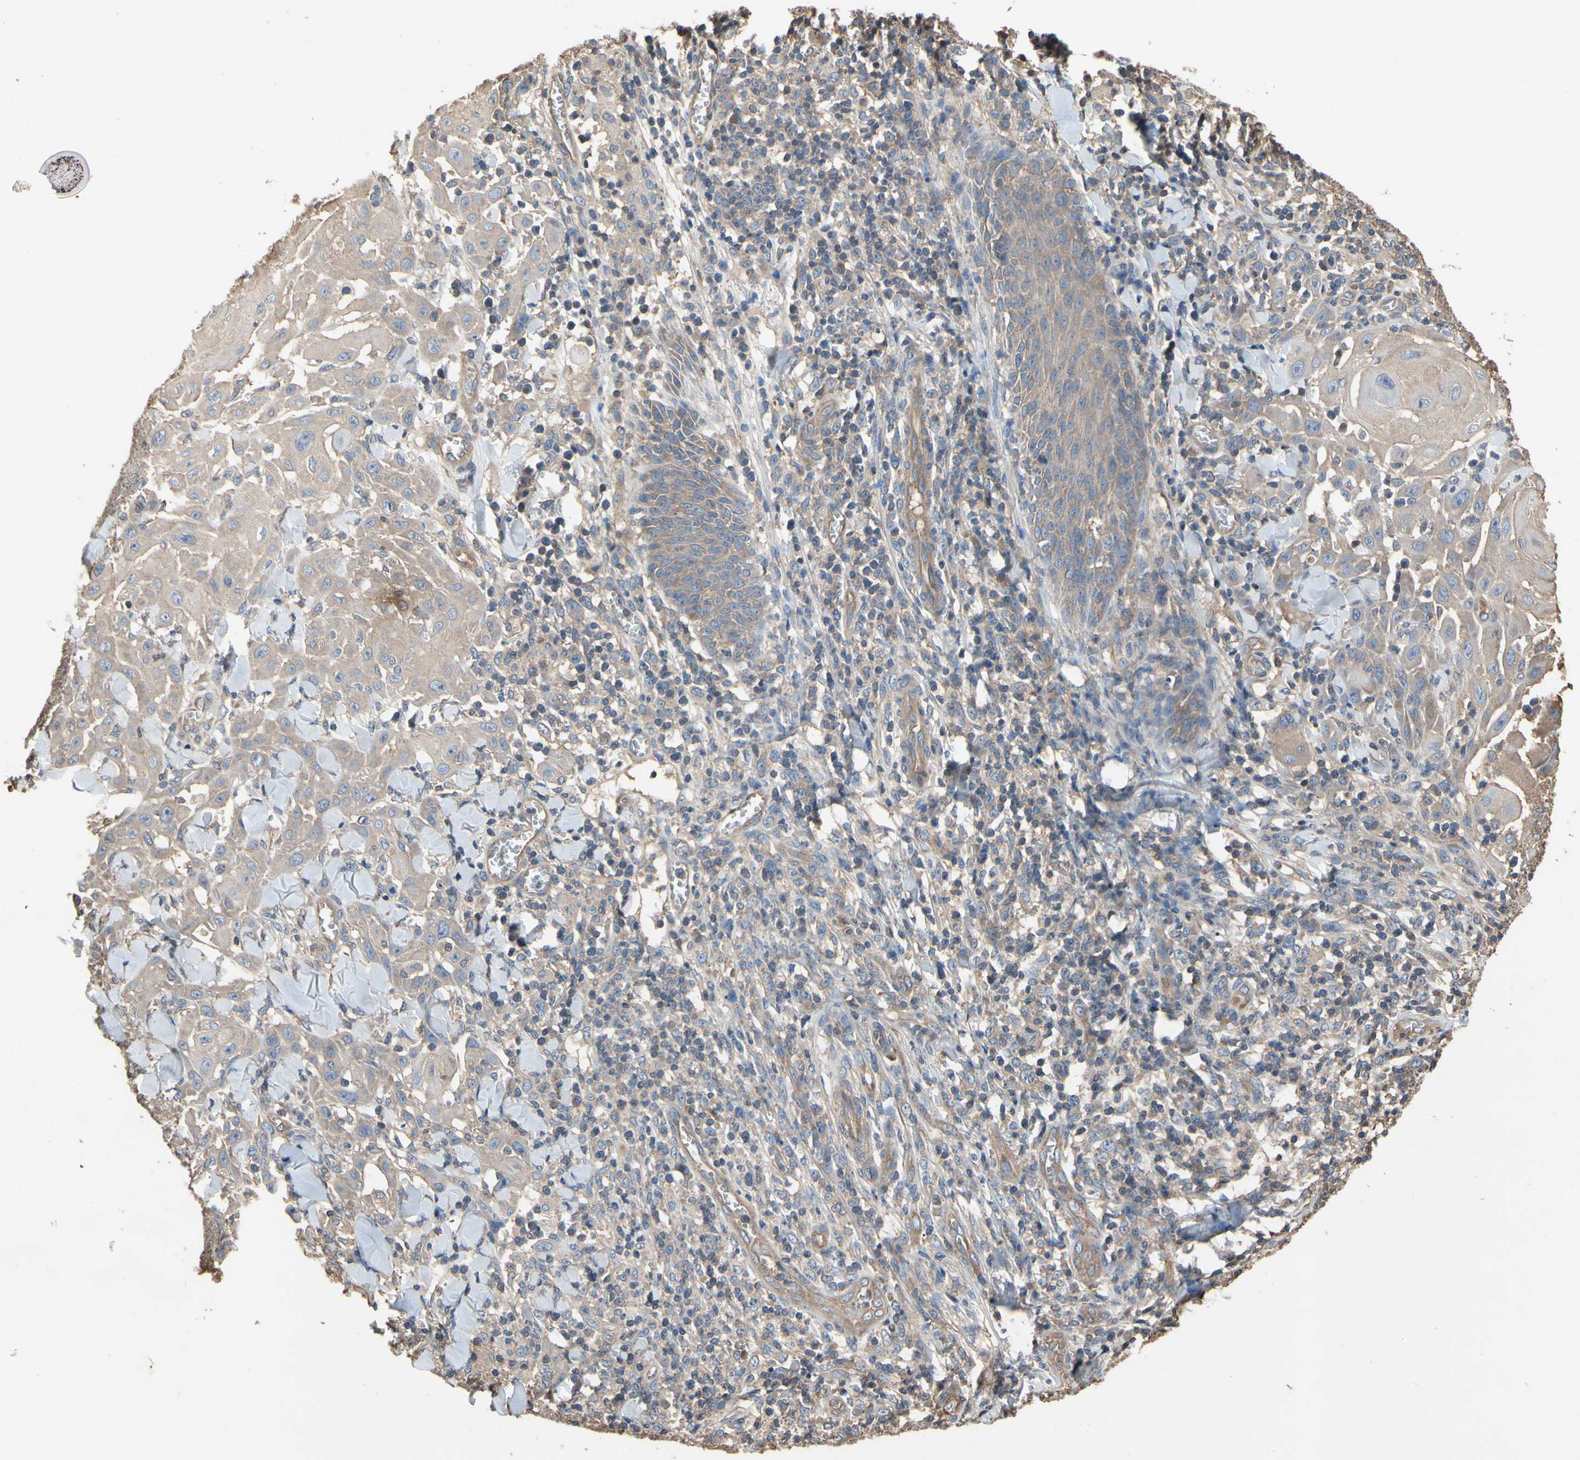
{"staining": {"intensity": "weak", "quantity": ">75%", "location": "cytoplasmic/membranous"}, "tissue": "skin cancer", "cell_type": "Tumor cells", "image_type": "cancer", "snomed": [{"axis": "morphology", "description": "Squamous cell carcinoma, NOS"}, {"axis": "topography", "description": "Skin"}], "caption": "Weak cytoplasmic/membranous positivity is appreciated in approximately >75% of tumor cells in skin cancer.", "gene": "PDZK1", "patient": {"sex": "male", "age": 24}}